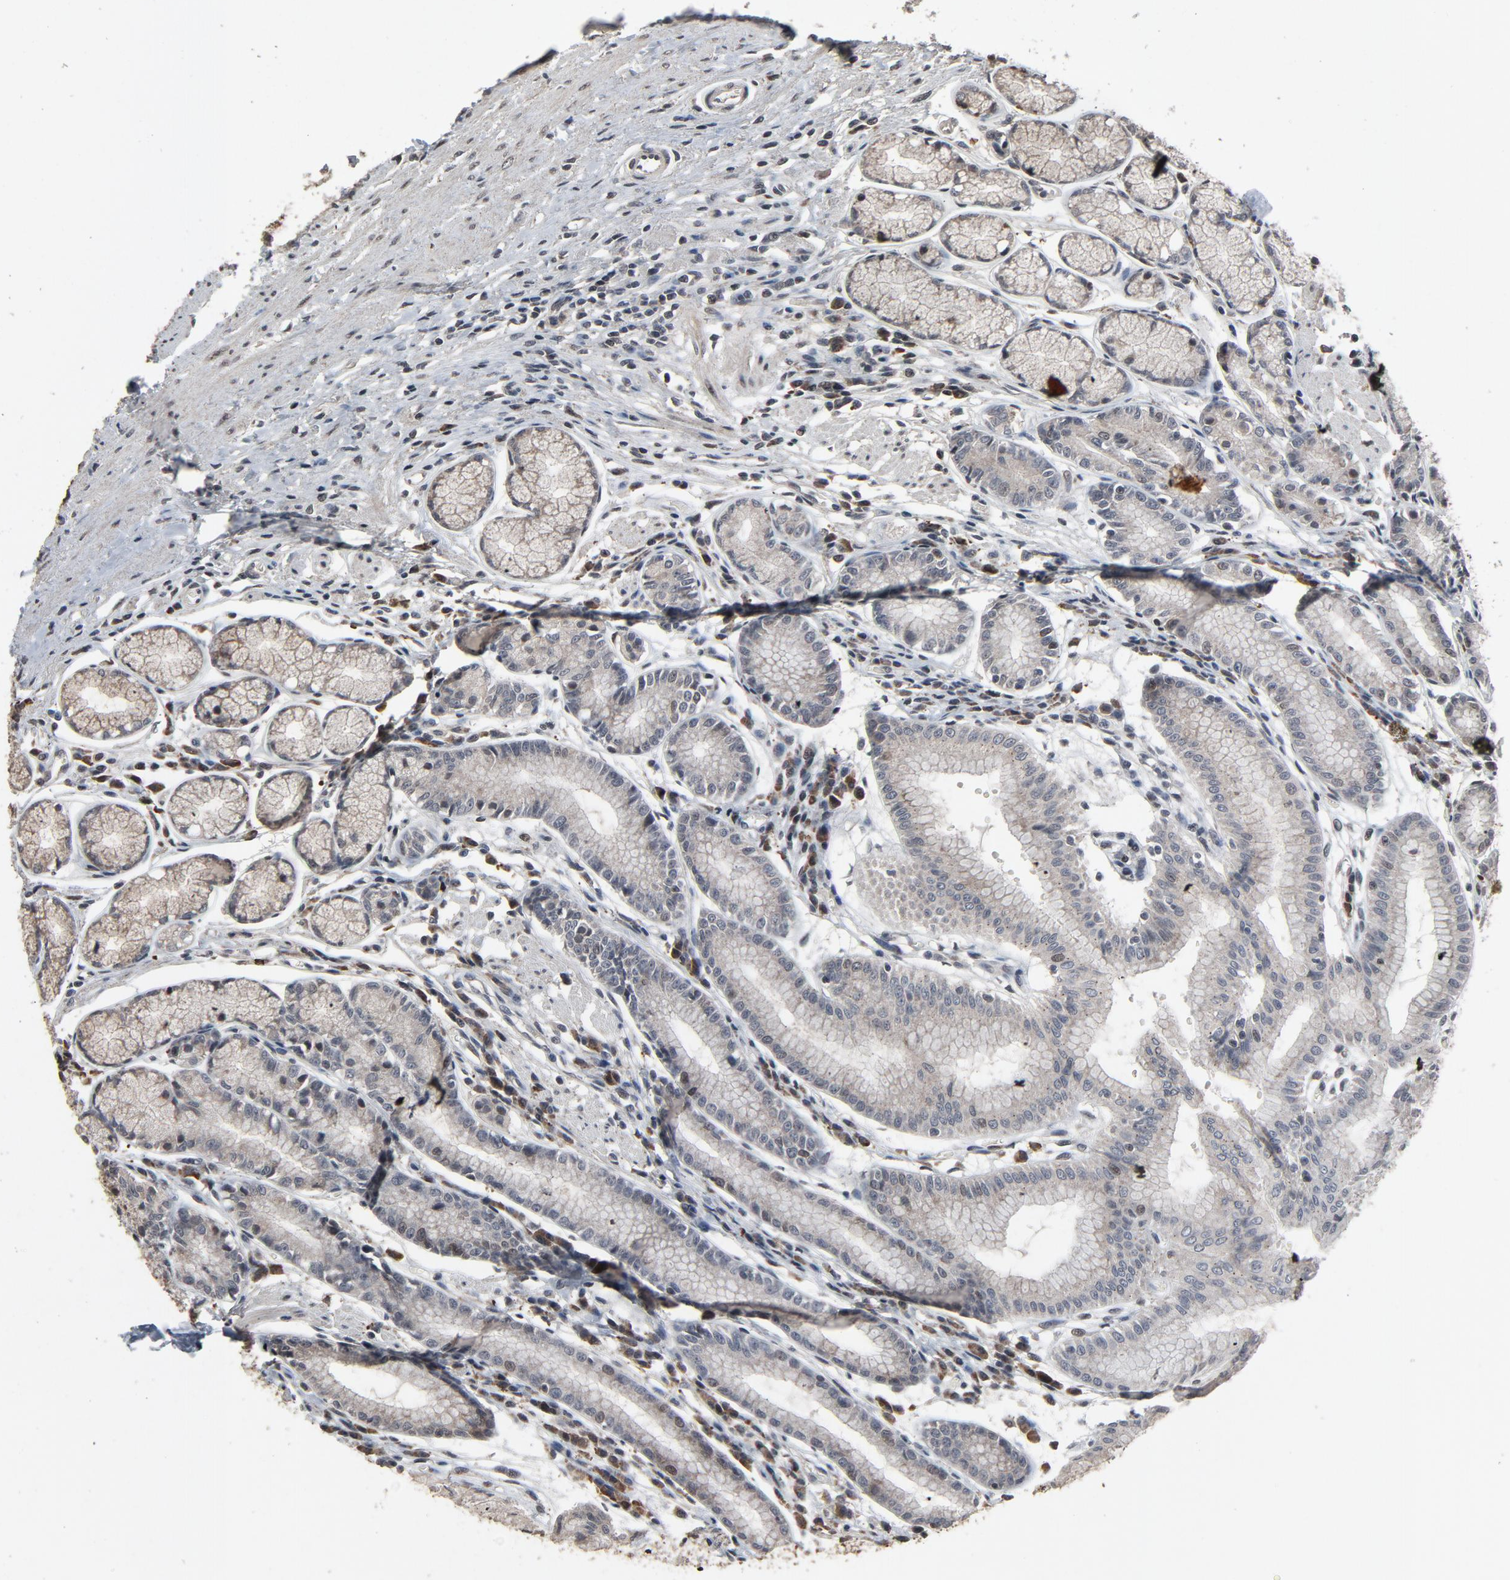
{"staining": {"intensity": "weak", "quantity": "25%-75%", "location": "cytoplasmic/membranous,nuclear"}, "tissue": "stomach", "cell_type": "Glandular cells", "image_type": "normal", "snomed": [{"axis": "morphology", "description": "Normal tissue, NOS"}, {"axis": "morphology", "description": "Inflammation, NOS"}, {"axis": "topography", "description": "Stomach, lower"}], "caption": "A high-resolution image shows immunohistochemistry (IHC) staining of benign stomach, which displays weak cytoplasmic/membranous,nuclear staining in approximately 25%-75% of glandular cells. (DAB = brown stain, brightfield microscopy at high magnification).", "gene": "POM121", "patient": {"sex": "male", "age": 59}}